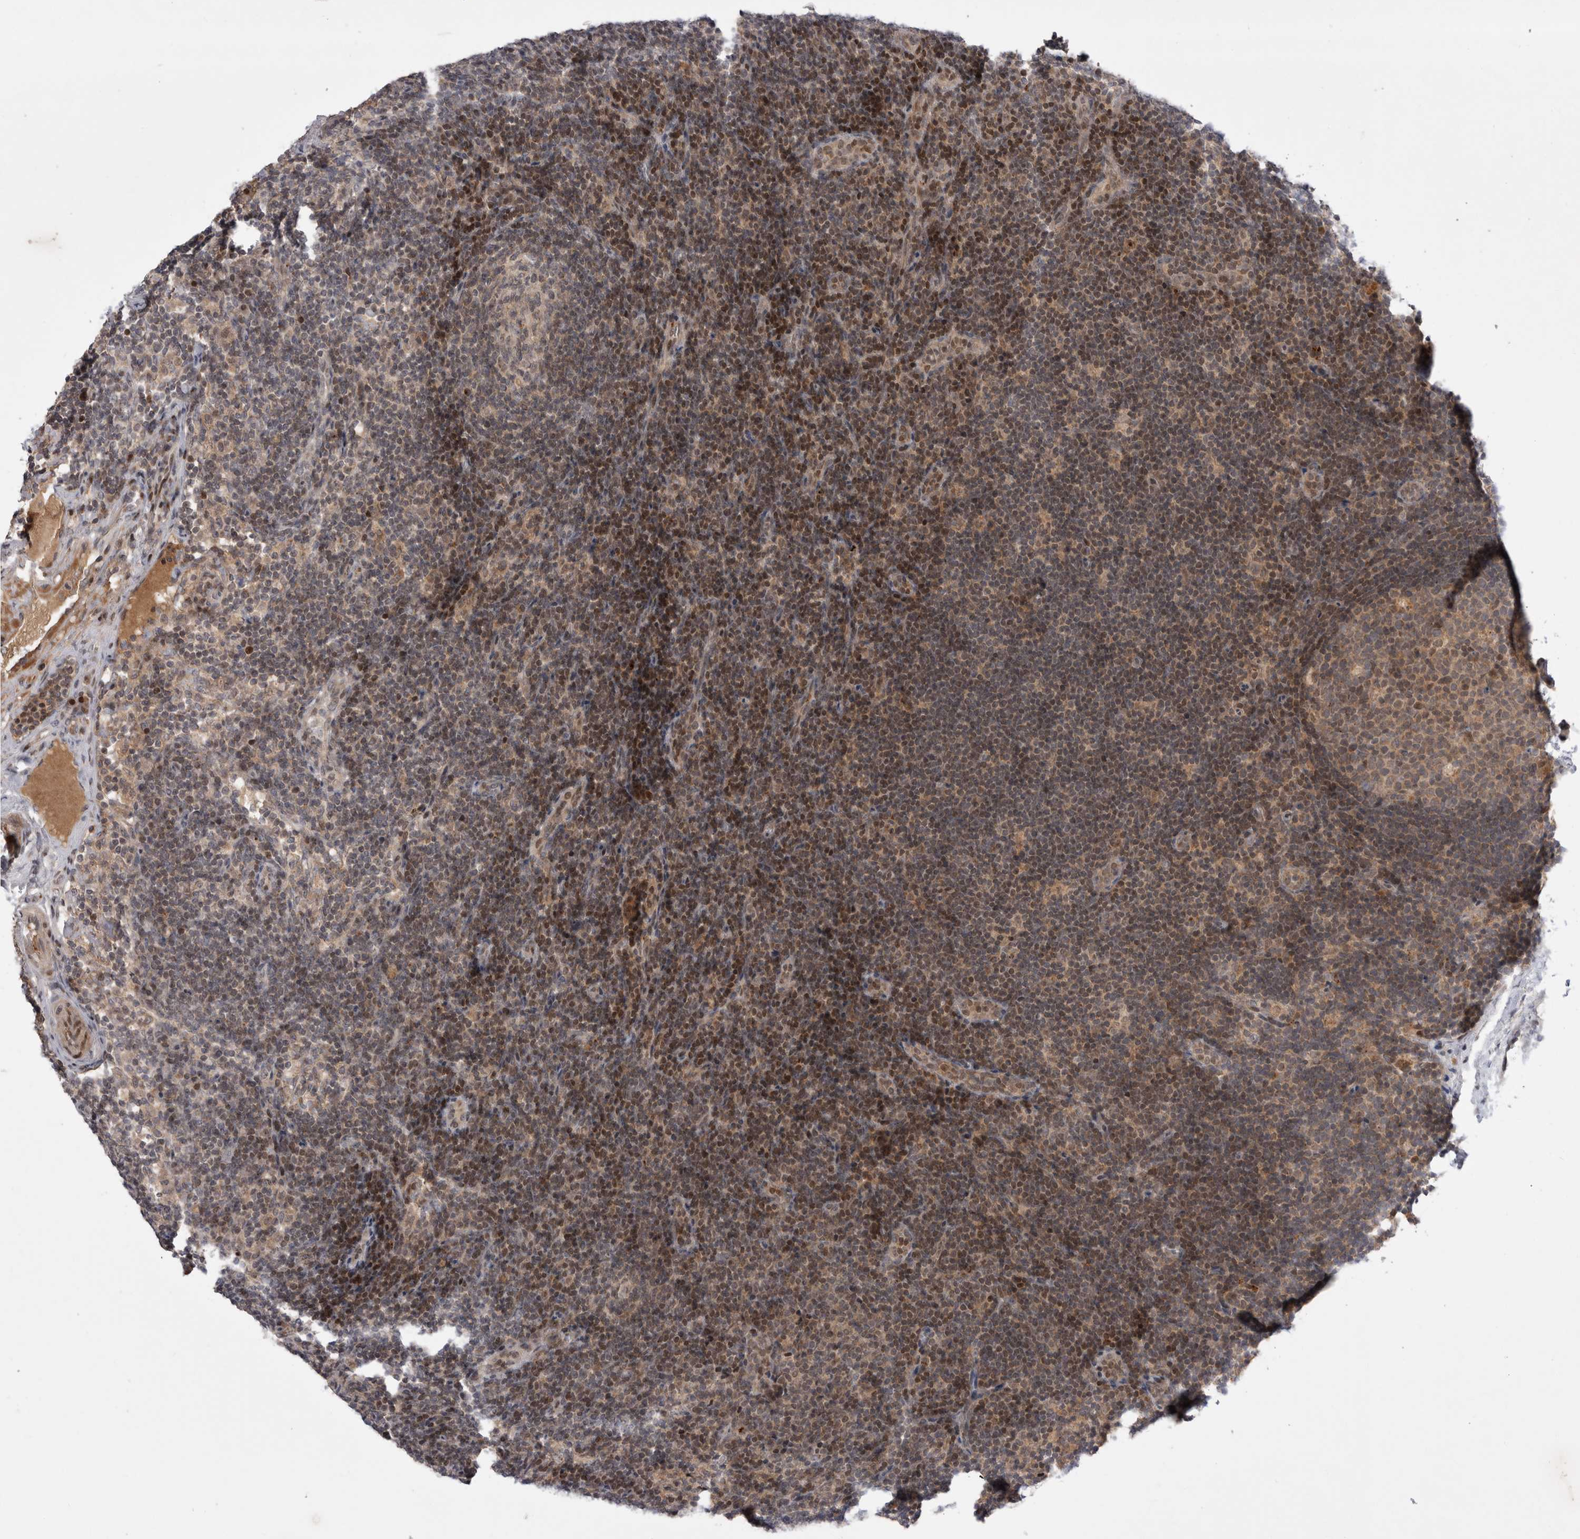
{"staining": {"intensity": "weak", "quantity": ">75%", "location": "cytoplasmic/membranous"}, "tissue": "lymph node", "cell_type": "Germinal center cells", "image_type": "normal", "snomed": [{"axis": "morphology", "description": "Normal tissue, NOS"}, {"axis": "topography", "description": "Lymph node"}], "caption": "Immunohistochemical staining of normal human lymph node shows weak cytoplasmic/membranous protein positivity in about >75% of germinal center cells. Immunohistochemistry stains the protein of interest in brown and the nuclei are stained blue.", "gene": "PLEKHM1", "patient": {"sex": "female", "age": 22}}